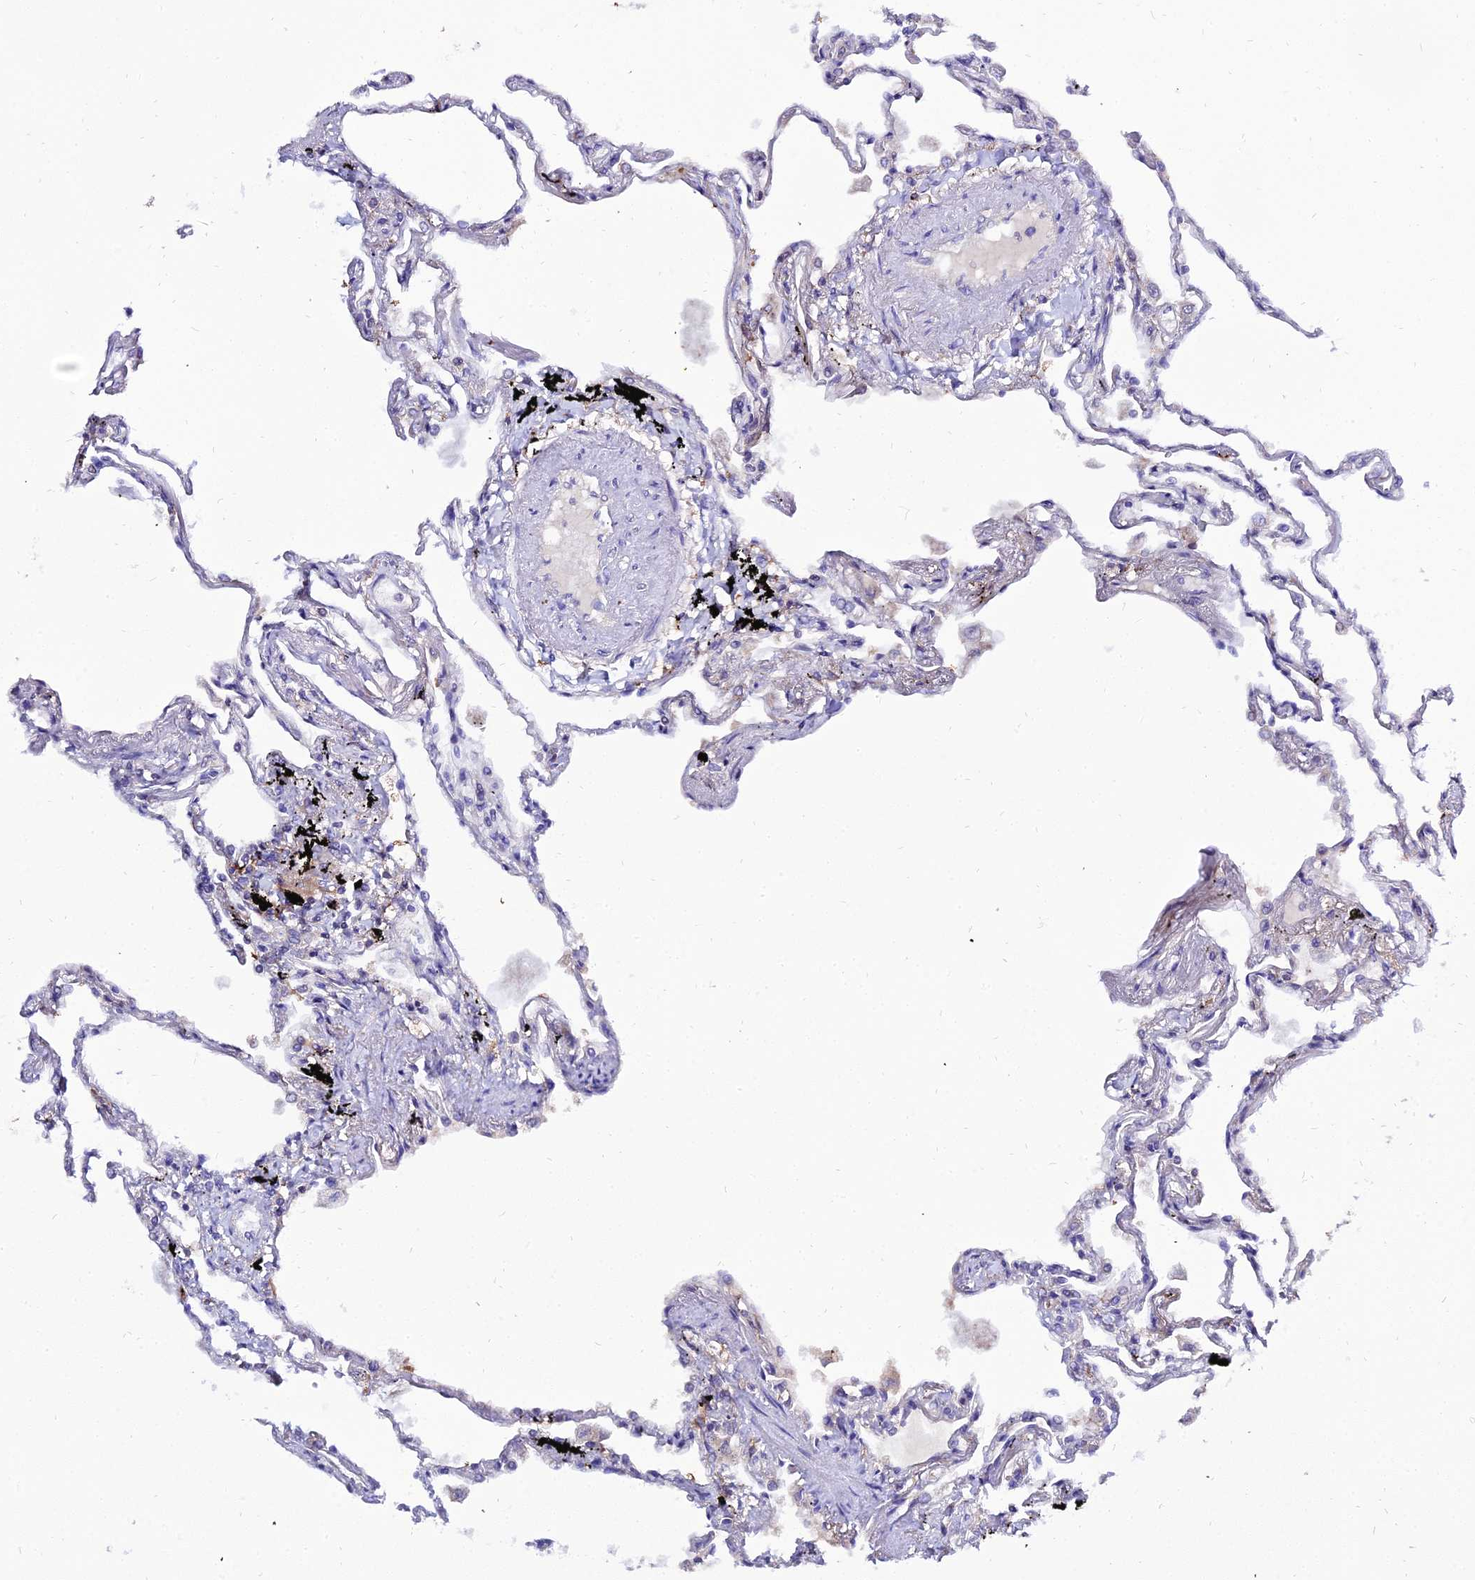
{"staining": {"intensity": "negative", "quantity": "none", "location": "none"}, "tissue": "lung", "cell_type": "Alveolar cells", "image_type": "normal", "snomed": [{"axis": "morphology", "description": "Normal tissue, NOS"}, {"axis": "topography", "description": "Lung"}], "caption": "Immunohistochemistry of benign lung demonstrates no positivity in alveolar cells. The staining was performed using DAB to visualize the protein expression in brown, while the nuclei were stained in blue with hematoxylin (Magnification: 20x).", "gene": "C2orf69", "patient": {"sex": "female", "age": 67}}